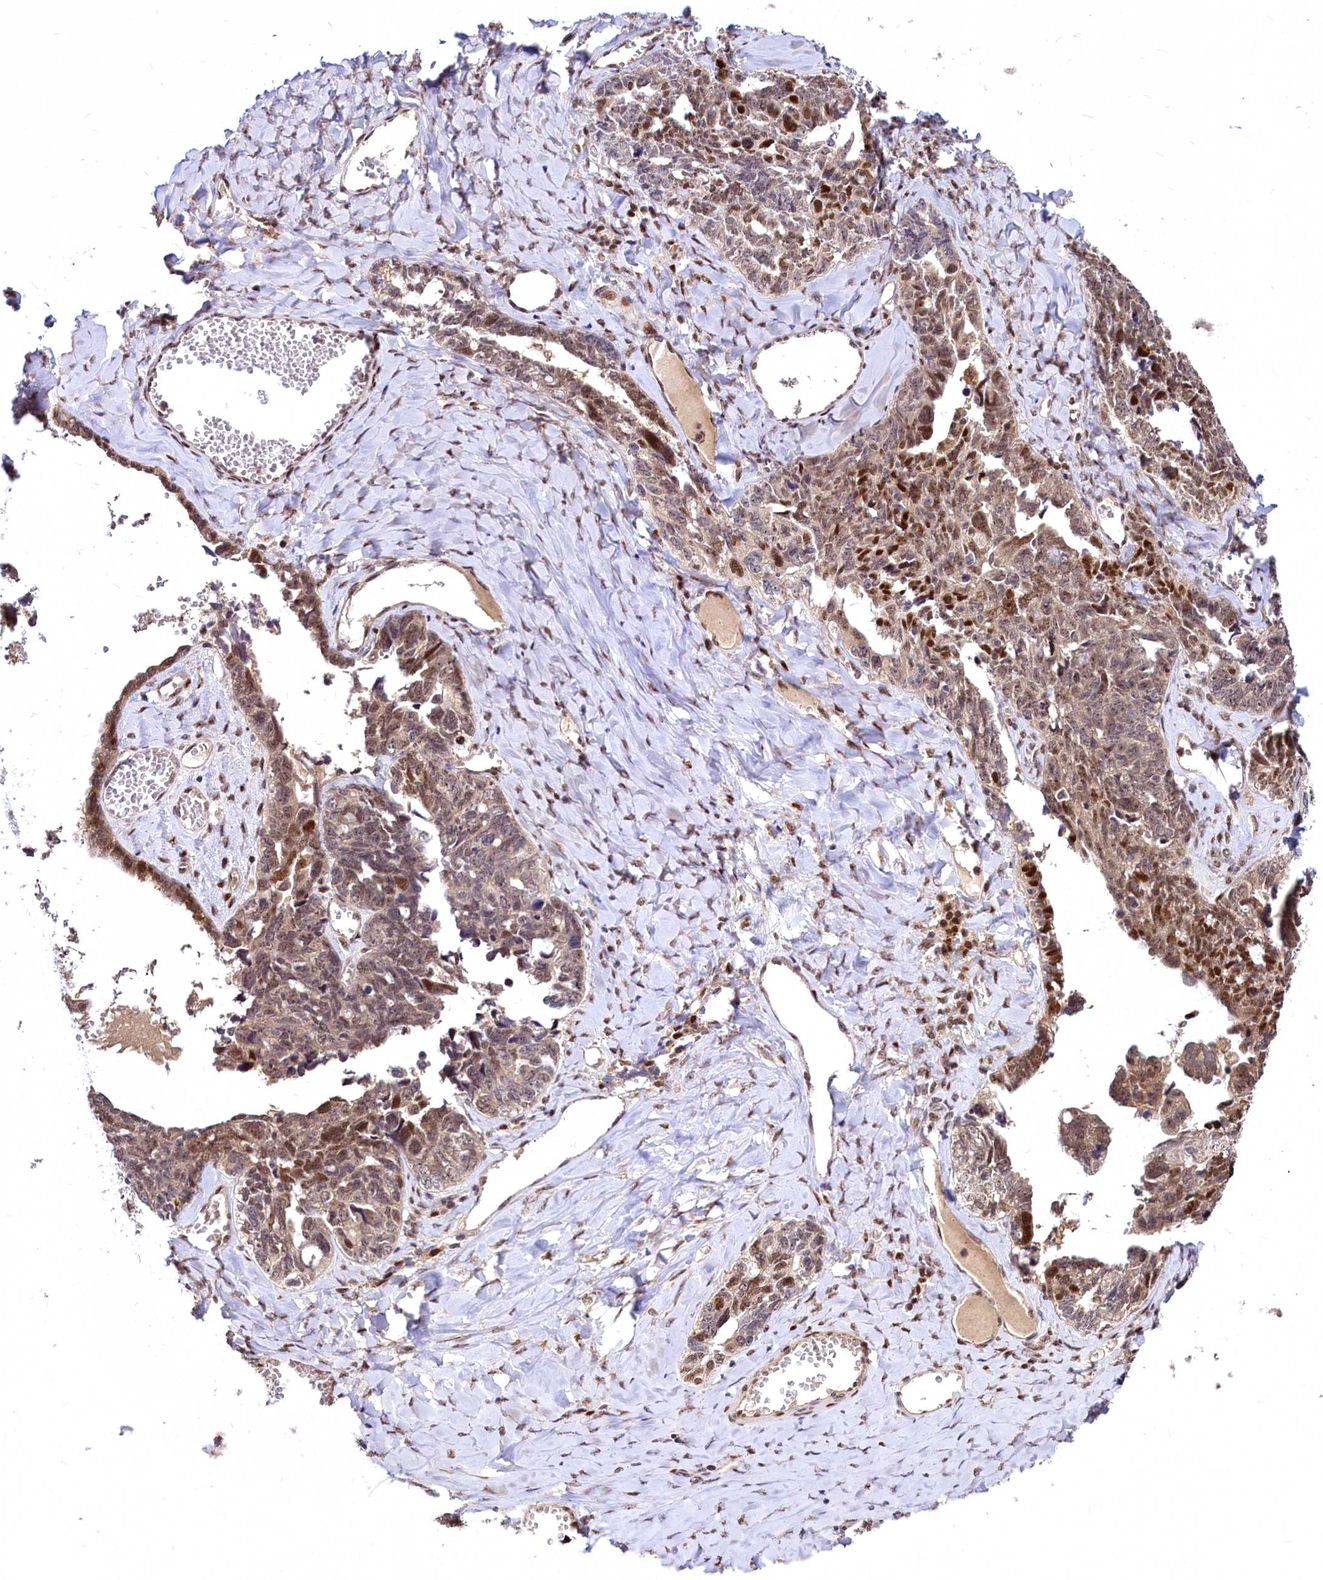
{"staining": {"intensity": "moderate", "quantity": ">75%", "location": "nuclear"}, "tissue": "ovarian cancer", "cell_type": "Tumor cells", "image_type": "cancer", "snomed": [{"axis": "morphology", "description": "Cystadenocarcinoma, serous, NOS"}, {"axis": "topography", "description": "Ovary"}], "caption": "A photomicrograph of serous cystadenocarcinoma (ovarian) stained for a protein demonstrates moderate nuclear brown staining in tumor cells.", "gene": "MAML2", "patient": {"sex": "female", "age": 79}}